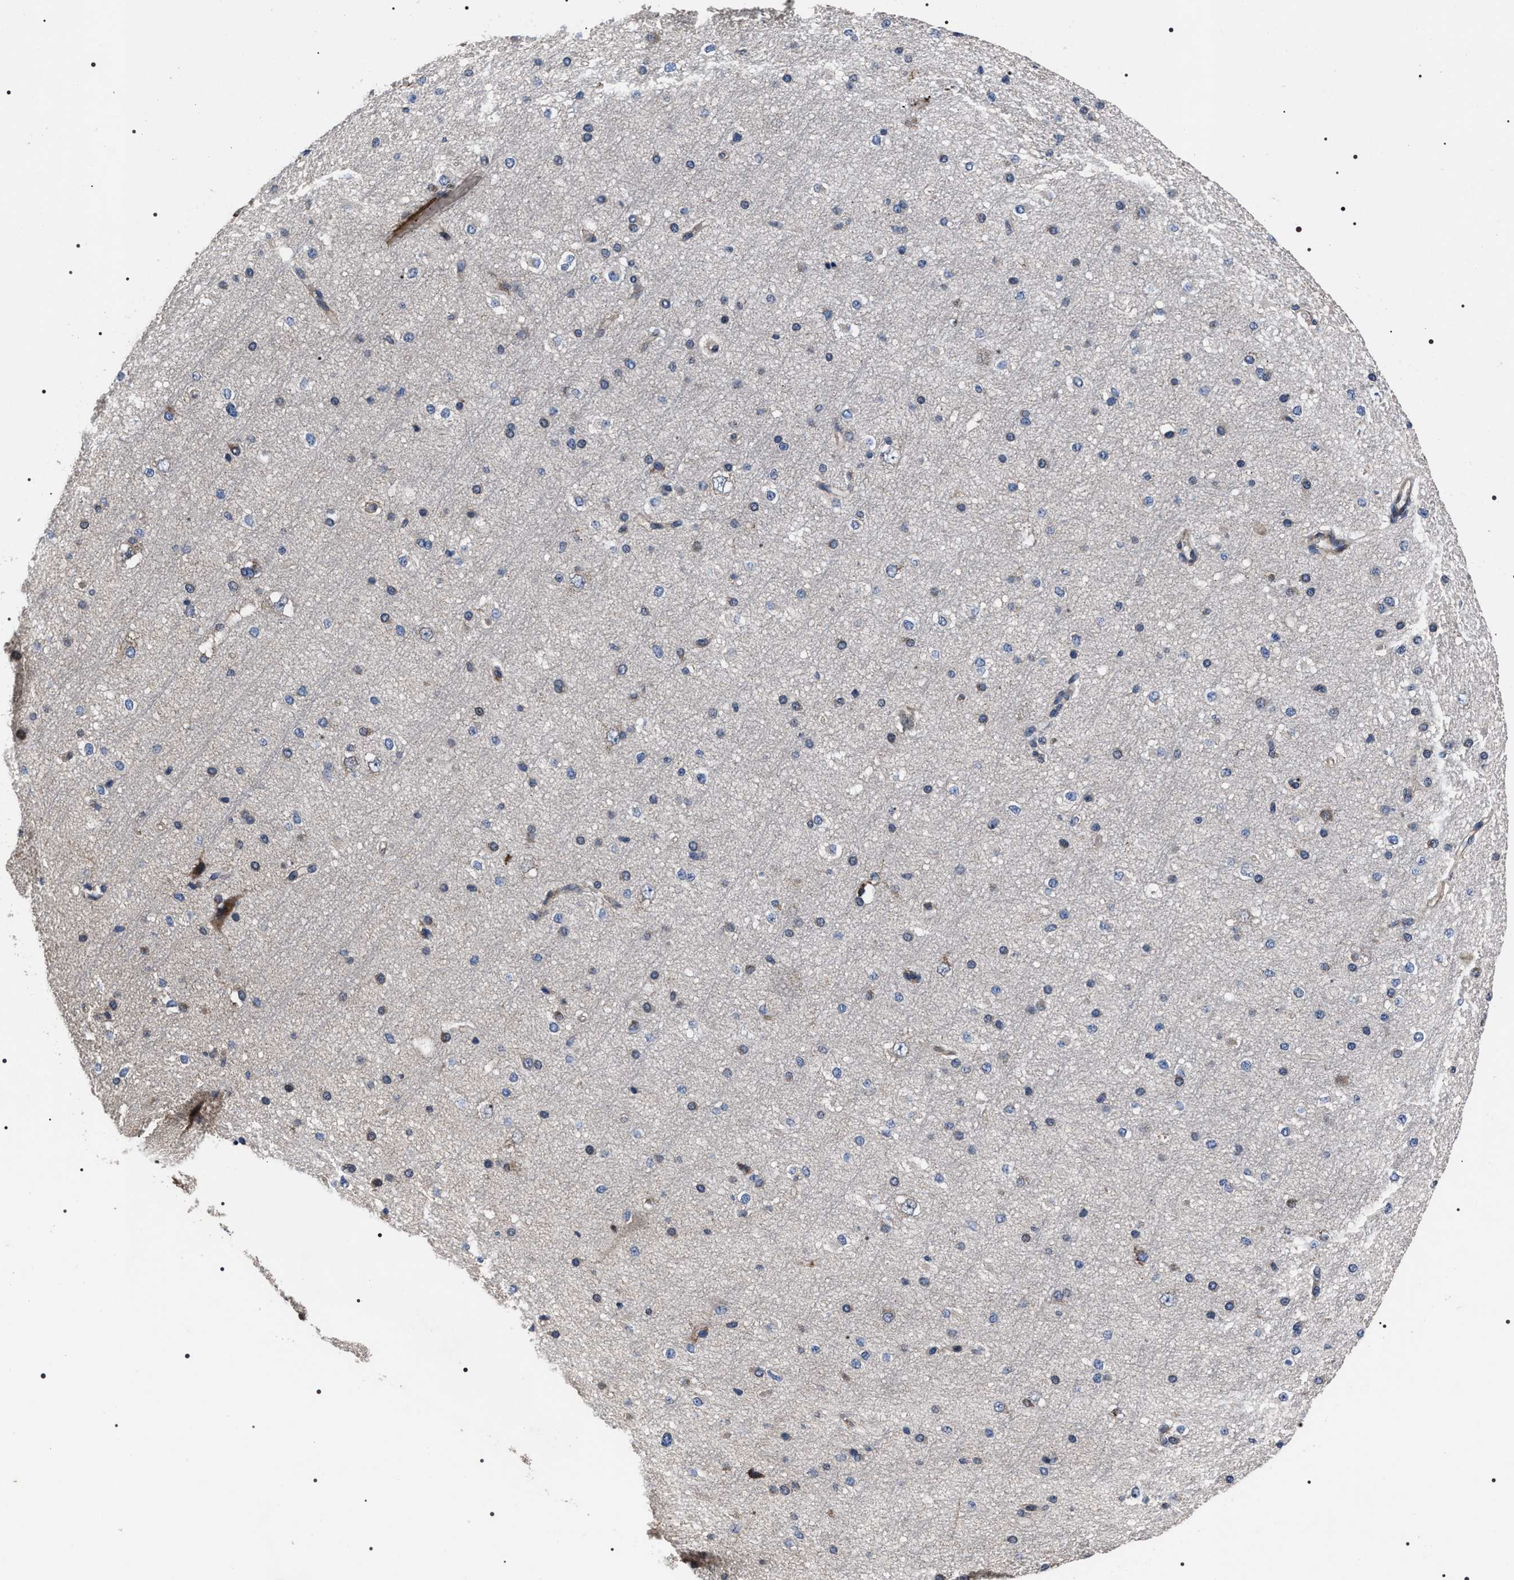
{"staining": {"intensity": "negative", "quantity": "none", "location": "none"}, "tissue": "cerebral cortex", "cell_type": "Endothelial cells", "image_type": "normal", "snomed": [{"axis": "morphology", "description": "Normal tissue, NOS"}, {"axis": "morphology", "description": "Developmental malformation"}, {"axis": "topography", "description": "Cerebral cortex"}], "caption": "This is an IHC image of normal cerebral cortex. There is no staining in endothelial cells.", "gene": "MIS18A", "patient": {"sex": "female", "age": 30}}